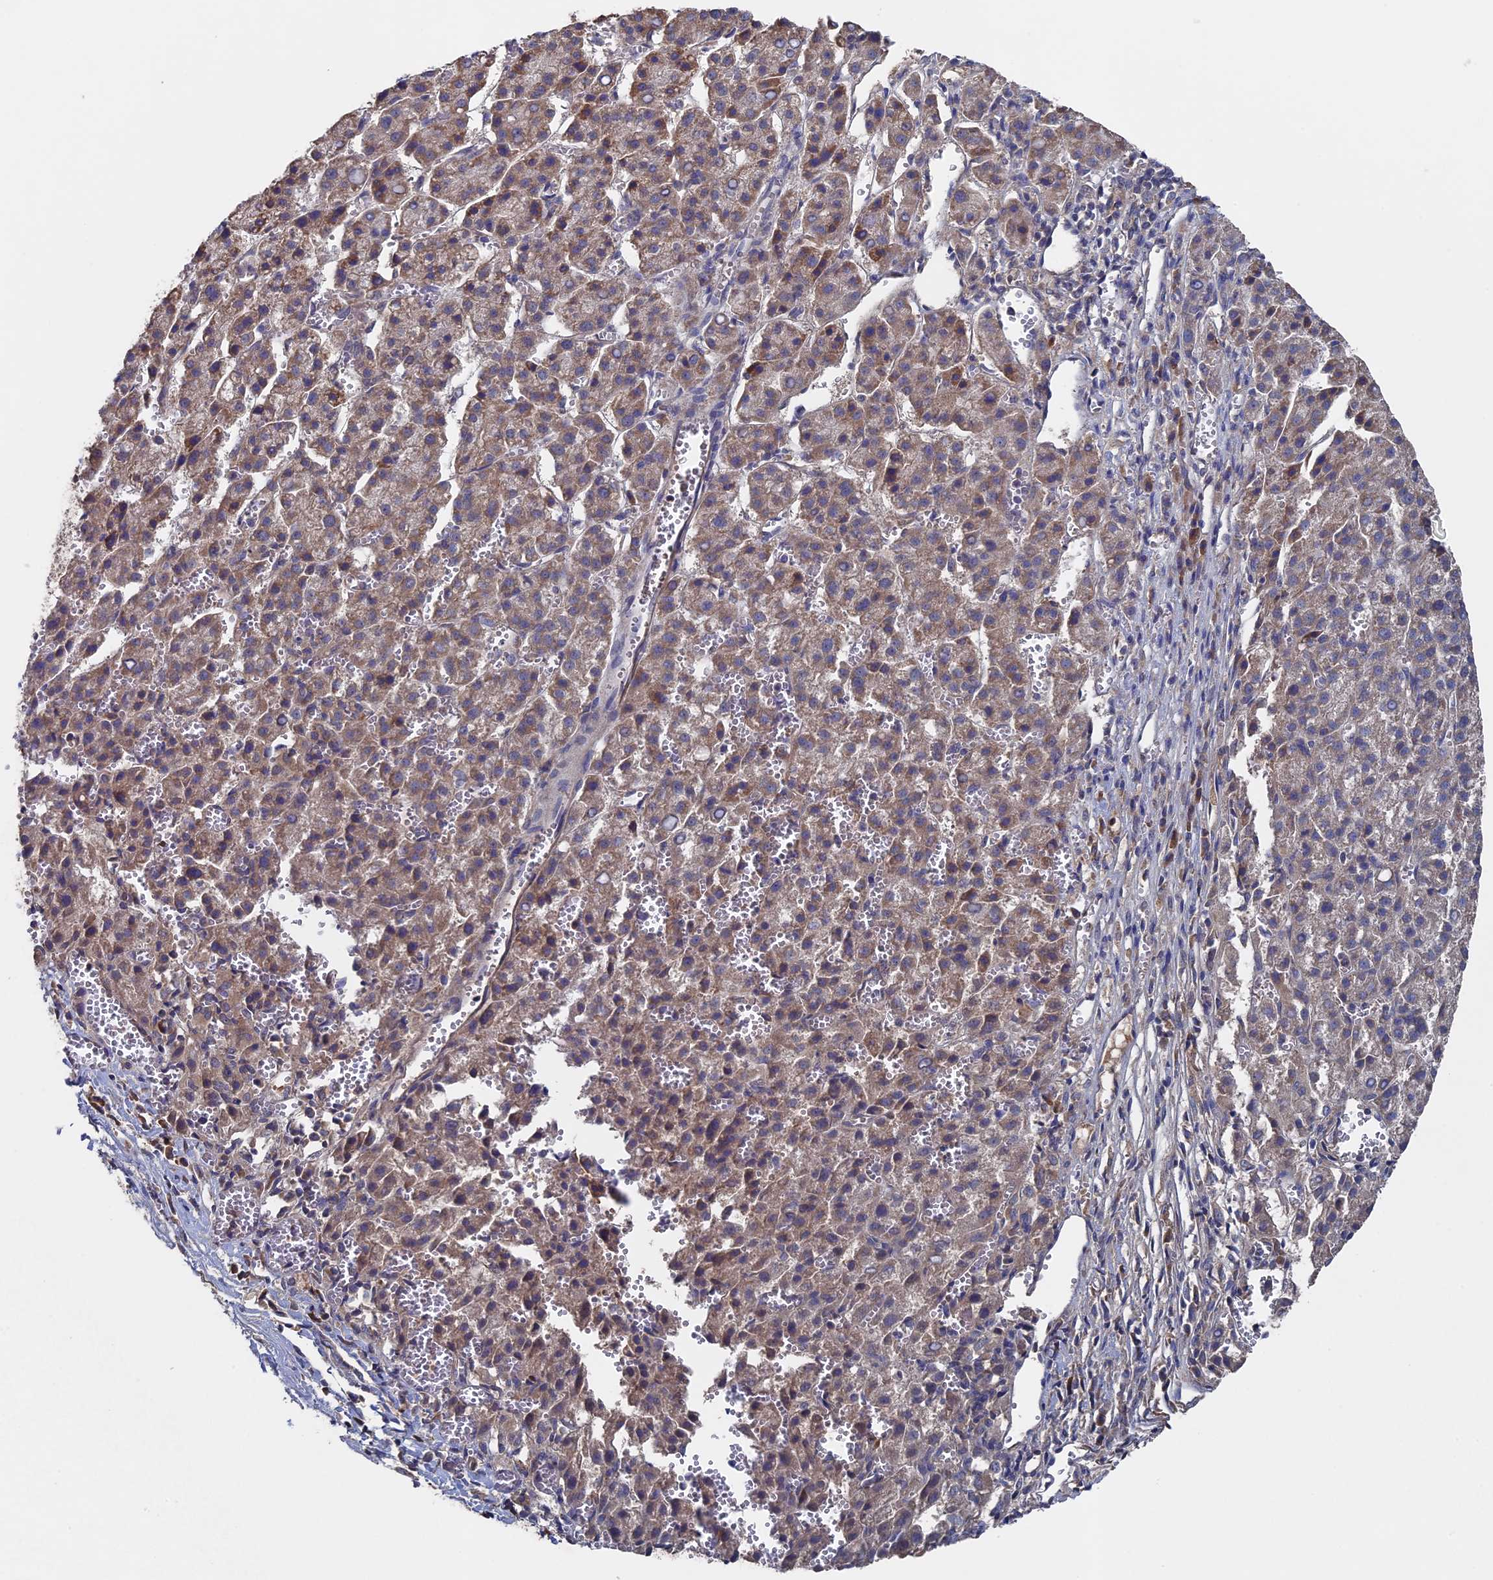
{"staining": {"intensity": "weak", "quantity": "25%-75%", "location": "cytoplasmic/membranous"}, "tissue": "liver cancer", "cell_type": "Tumor cells", "image_type": "cancer", "snomed": [{"axis": "morphology", "description": "Carcinoma, Hepatocellular, NOS"}, {"axis": "topography", "description": "Liver"}], "caption": "Hepatocellular carcinoma (liver) was stained to show a protein in brown. There is low levels of weak cytoplasmic/membranous staining in approximately 25%-75% of tumor cells. (Brightfield microscopy of DAB IHC at high magnification).", "gene": "RAB15", "patient": {"sex": "female", "age": 58}}